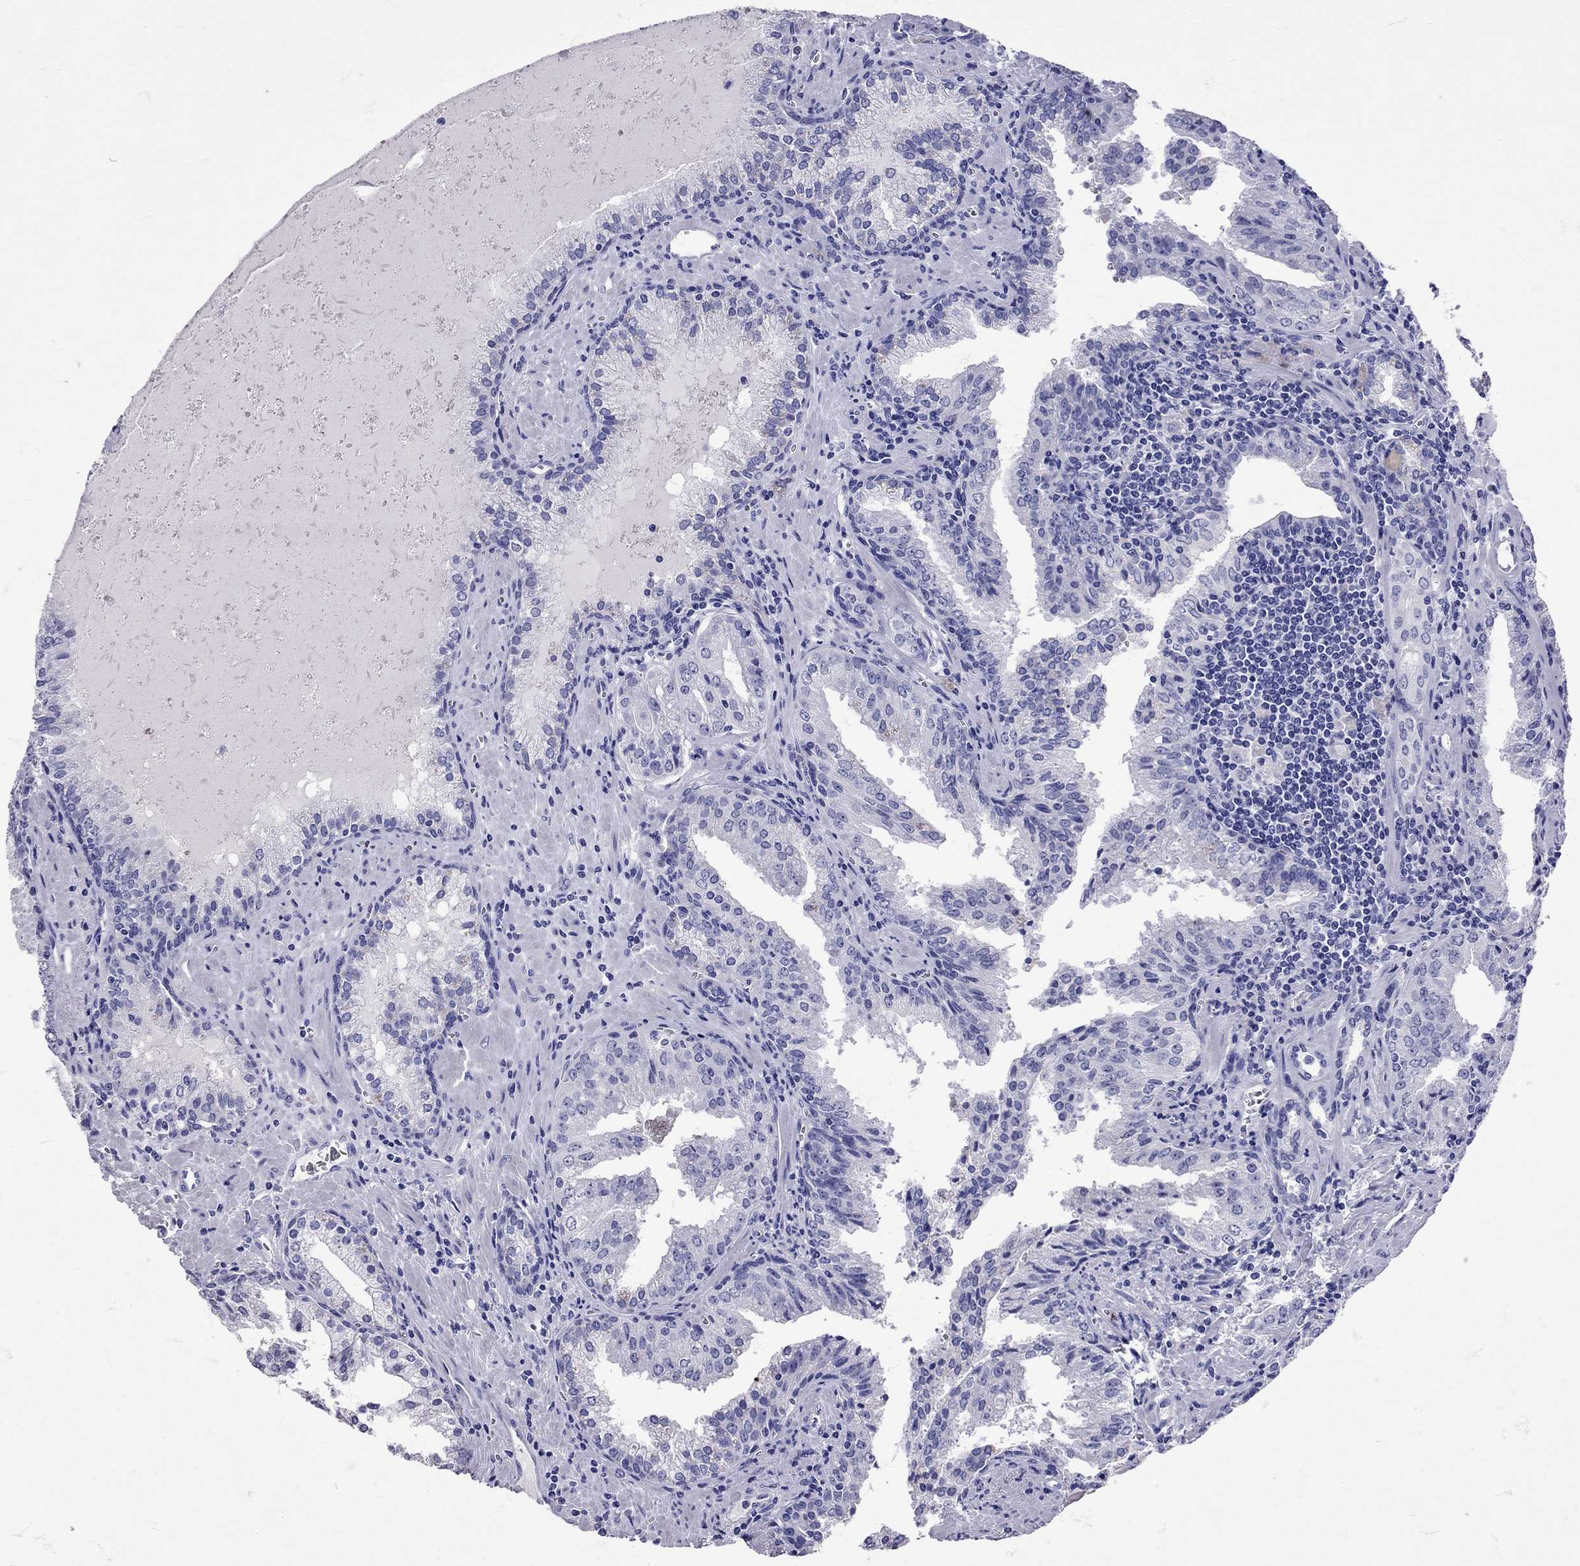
{"staining": {"intensity": "negative", "quantity": "none", "location": "none"}, "tissue": "prostate cancer", "cell_type": "Tumor cells", "image_type": "cancer", "snomed": [{"axis": "morphology", "description": "Adenocarcinoma, High grade"}, {"axis": "topography", "description": "Prostate"}], "caption": "High magnification brightfield microscopy of prostate cancer stained with DAB (brown) and counterstained with hematoxylin (blue): tumor cells show no significant expression.", "gene": "AVP", "patient": {"sex": "male", "age": 68}}